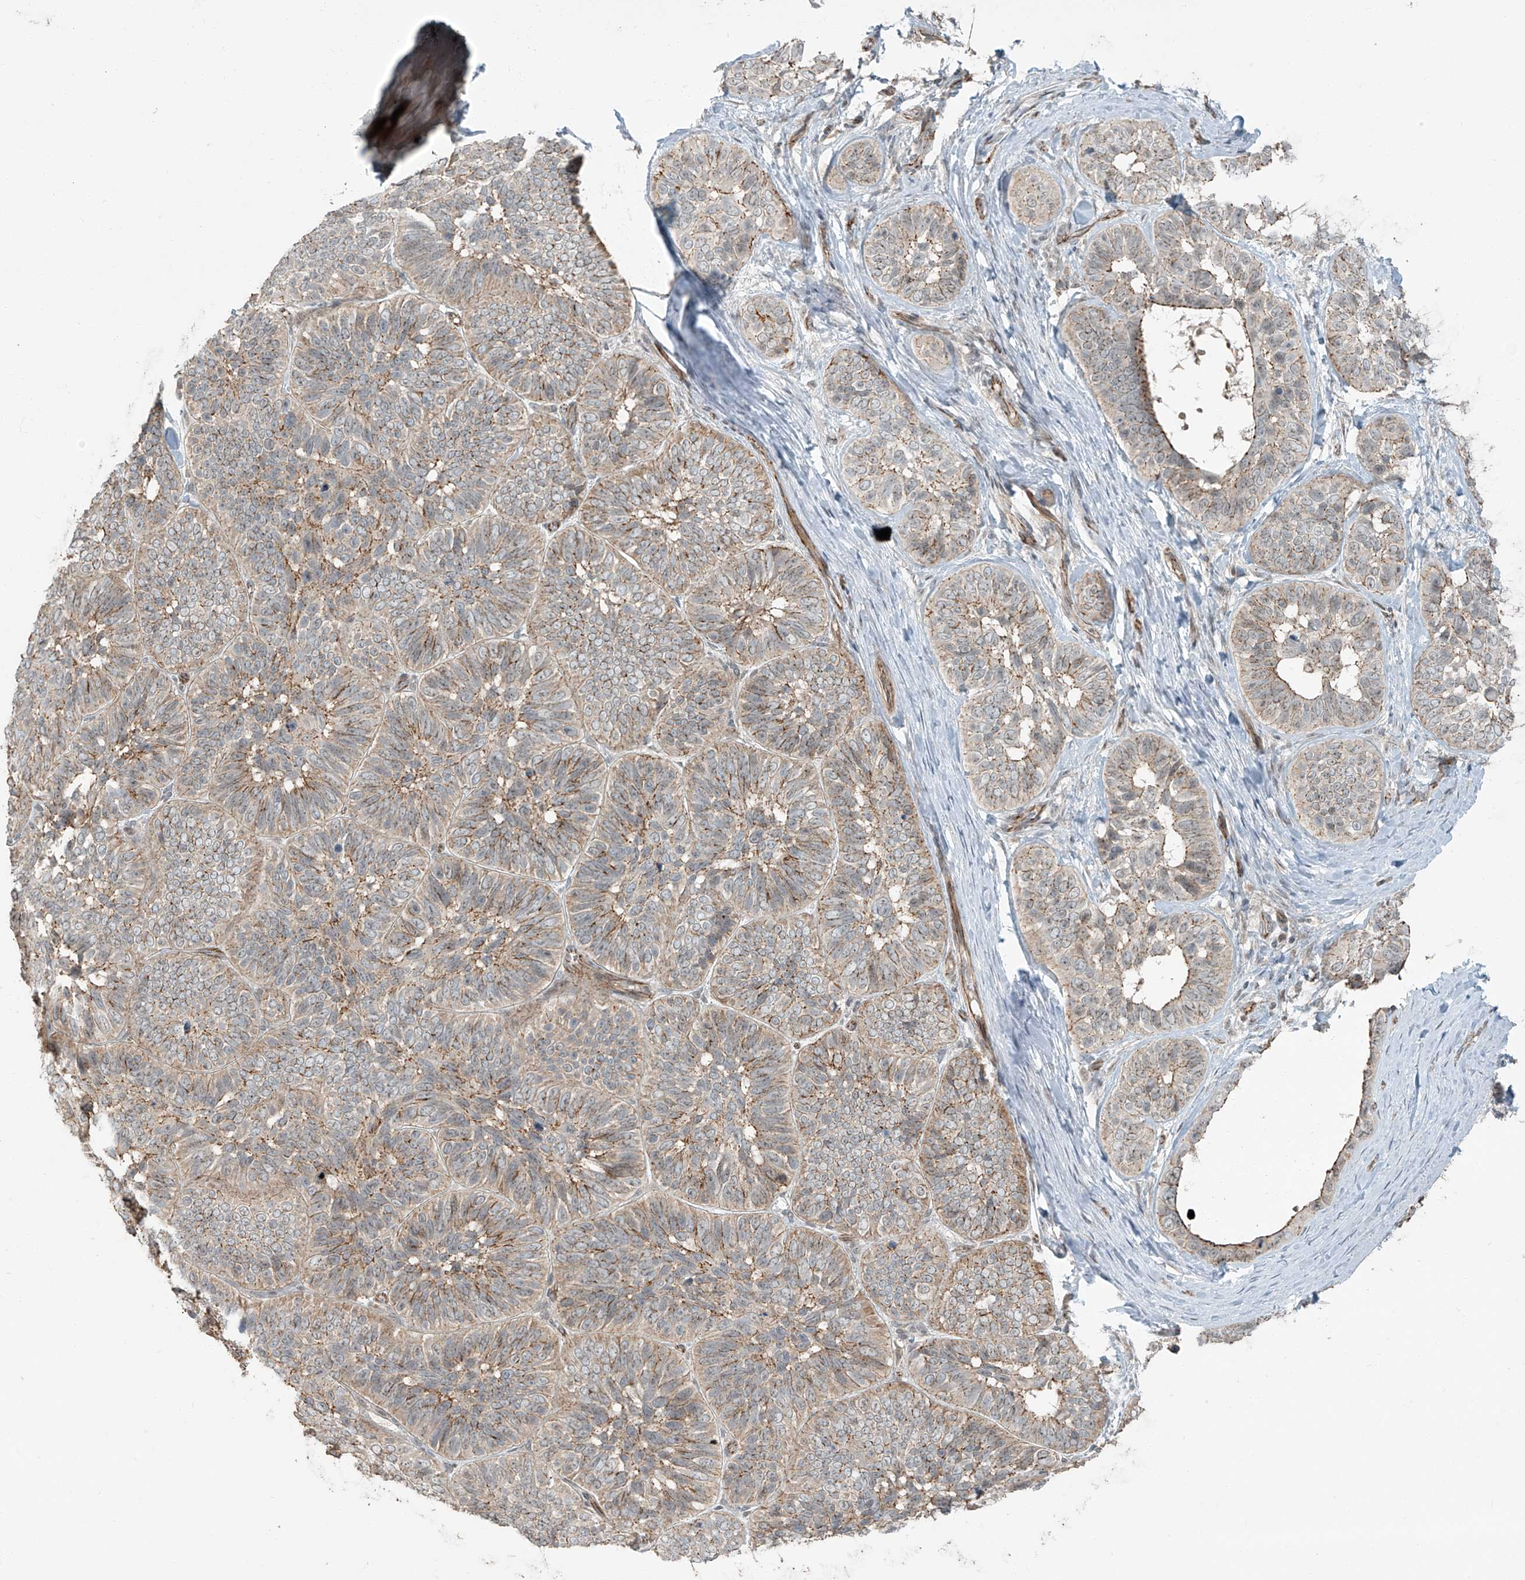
{"staining": {"intensity": "moderate", "quantity": "25%-75%", "location": "cytoplasmic/membranous"}, "tissue": "skin cancer", "cell_type": "Tumor cells", "image_type": "cancer", "snomed": [{"axis": "morphology", "description": "Basal cell carcinoma"}, {"axis": "topography", "description": "Skin"}], "caption": "Moderate cytoplasmic/membranous expression is present in approximately 25%-75% of tumor cells in skin cancer. Nuclei are stained in blue.", "gene": "ZNF16", "patient": {"sex": "male", "age": 62}}